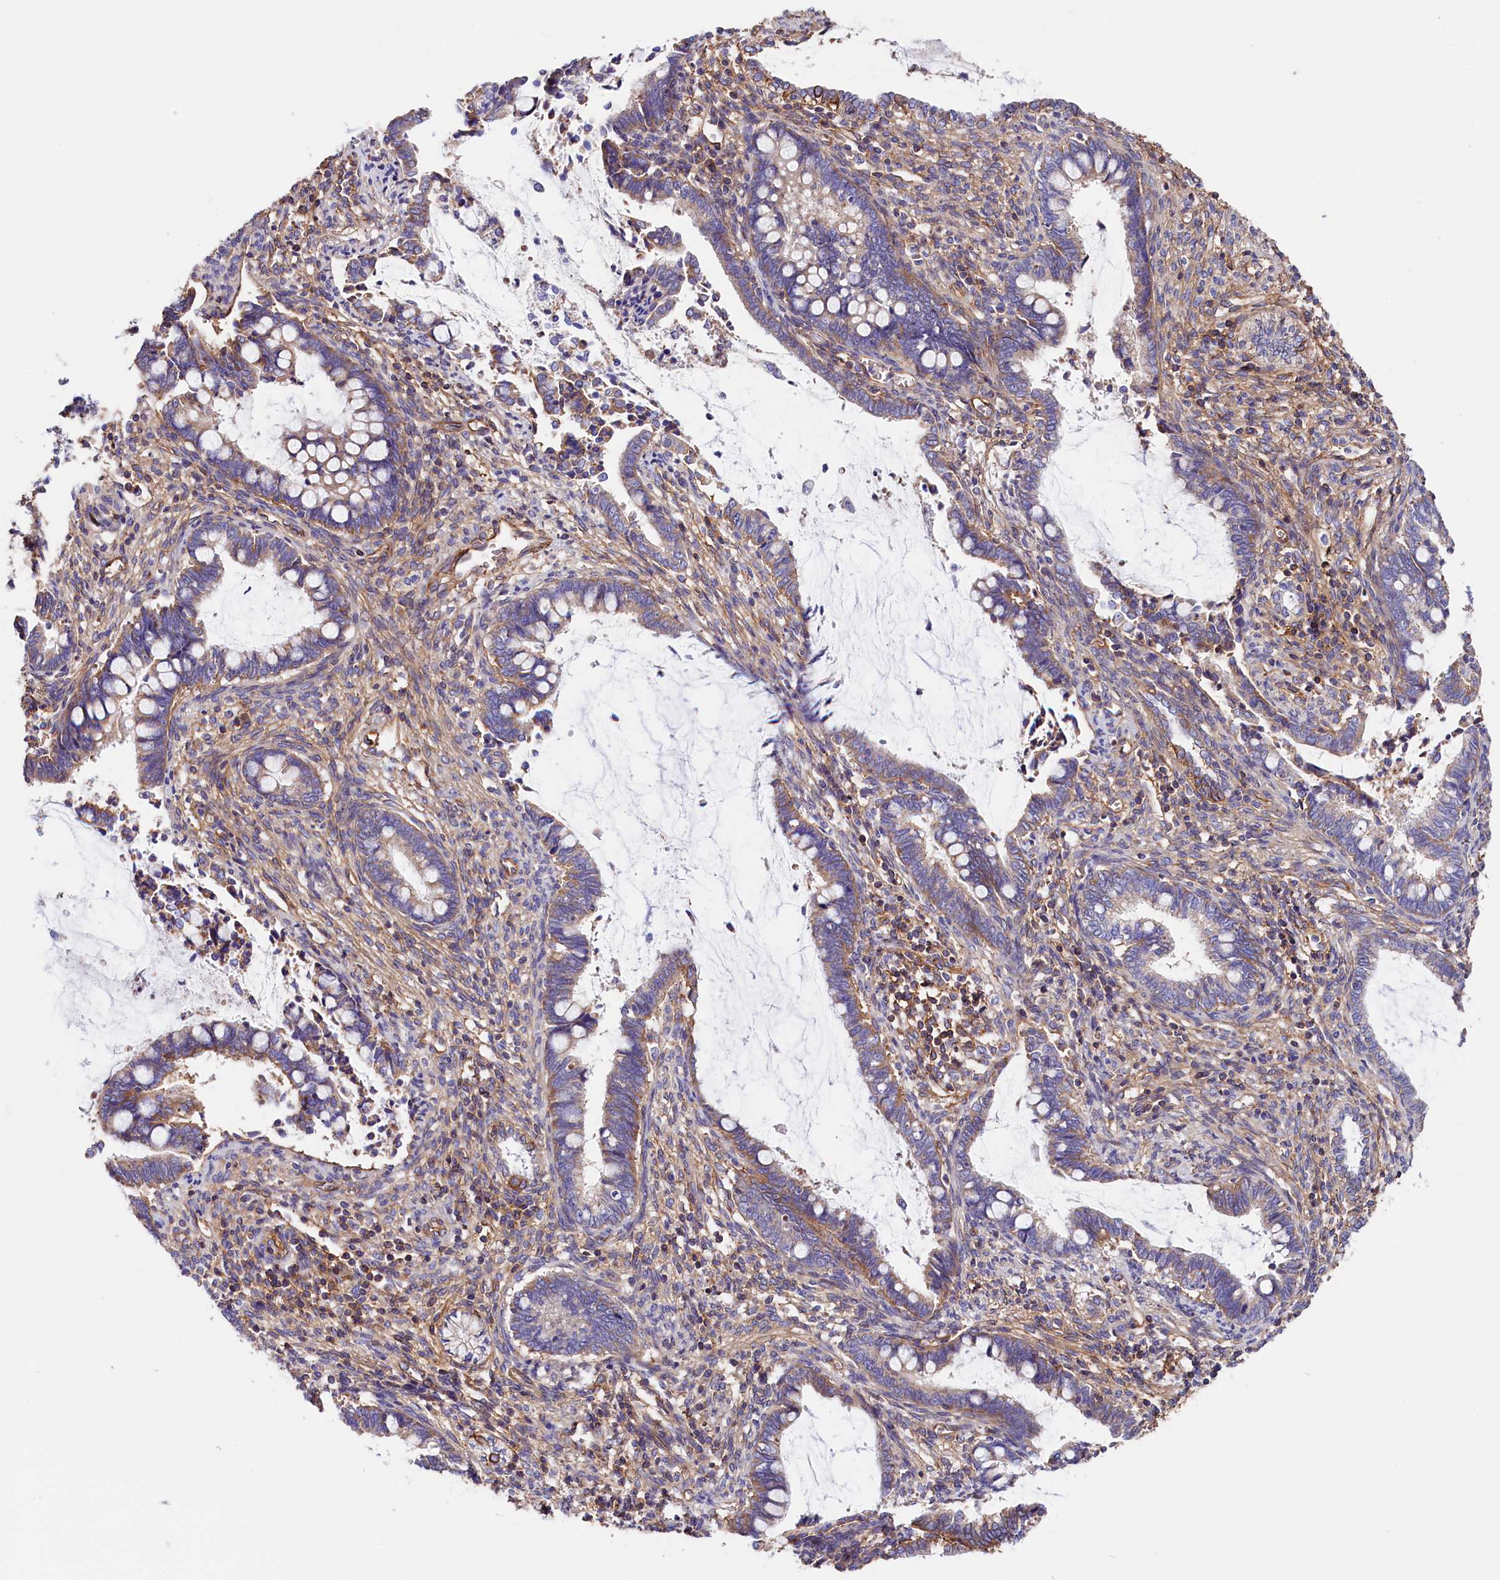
{"staining": {"intensity": "moderate", "quantity": "25%-75%", "location": "cytoplasmic/membranous"}, "tissue": "cervical cancer", "cell_type": "Tumor cells", "image_type": "cancer", "snomed": [{"axis": "morphology", "description": "Adenocarcinoma, NOS"}, {"axis": "topography", "description": "Cervix"}], "caption": "Moderate cytoplasmic/membranous staining for a protein is identified in about 25%-75% of tumor cells of adenocarcinoma (cervical) using IHC.", "gene": "ATP2B4", "patient": {"sex": "female", "age": 44}}